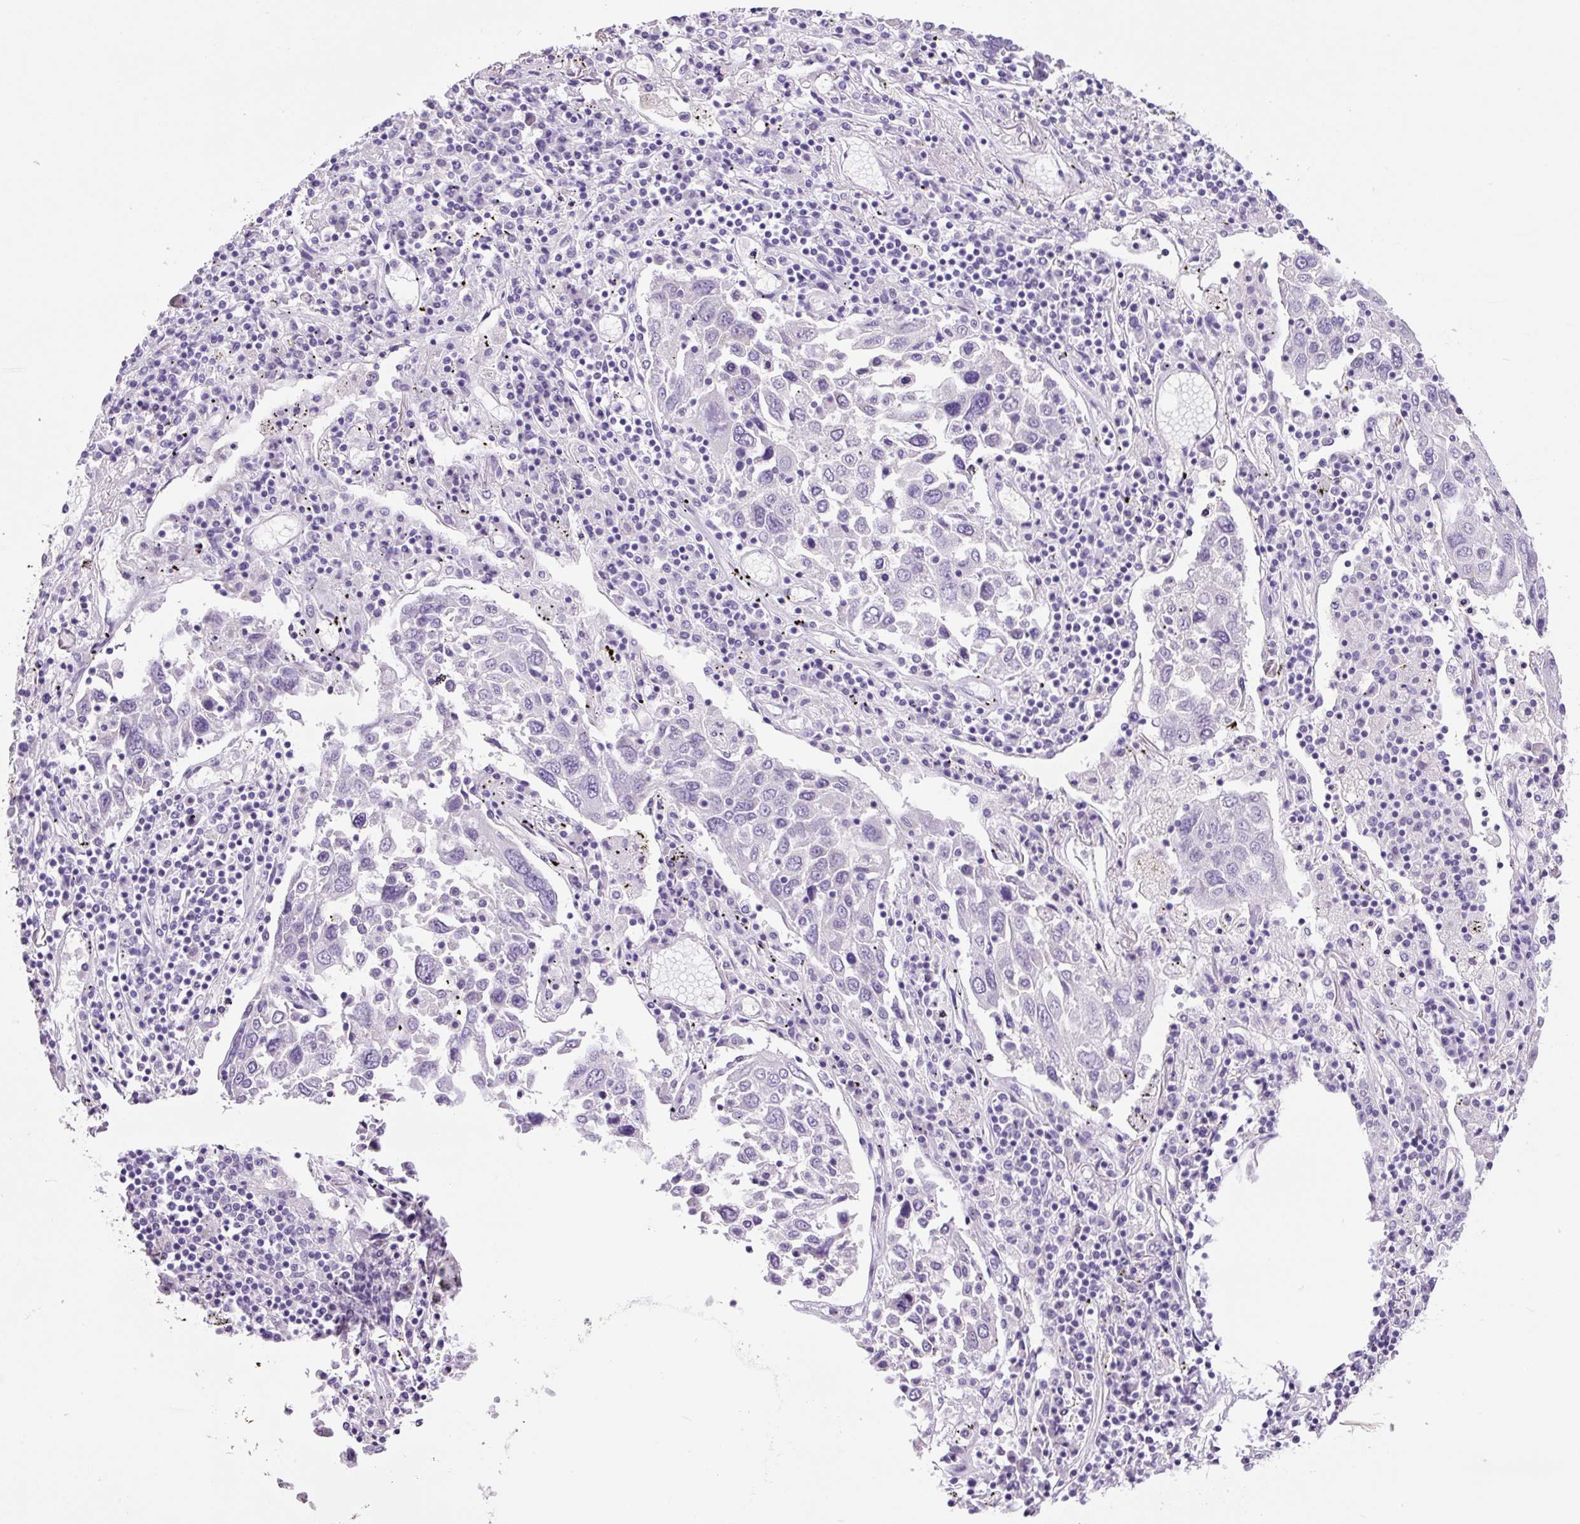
{"staining": {"intensity": "negative", "quantity": "none", "location": "none"}, "tissue": "lung cancer", "cell_type": "Tumor cells", "image_type": "cancer", "snomed": [{"axis": "morphology", "description": "Squamous cell carcinoma, NOS"}, {"axis": "topography", "description": "Lung"}], "caption": "Tumor cells are negative for protein expression in human squamous cell carcinoma (lung).", "gene": "CHGA", "patient": {"sex": "male", "age": 65}}